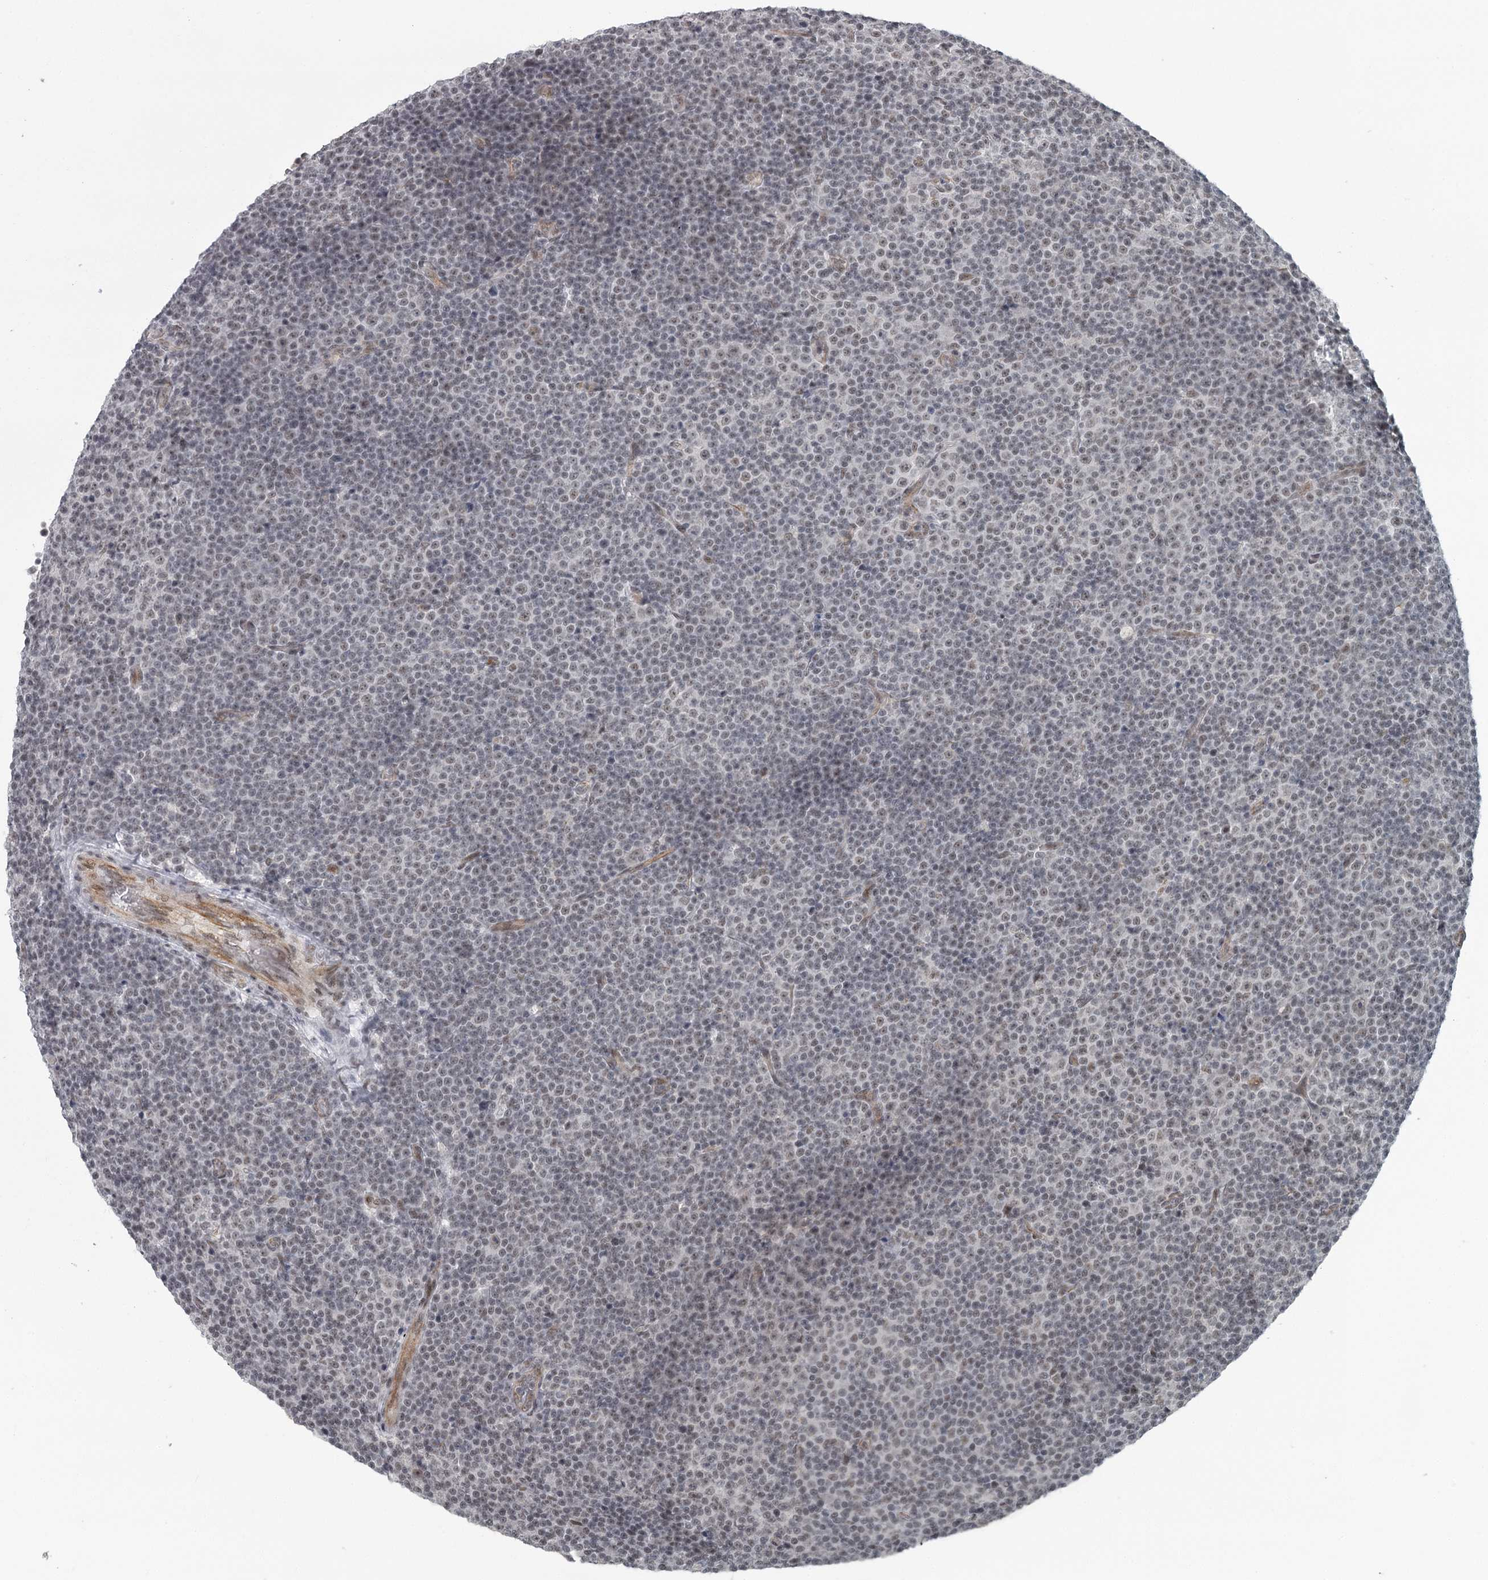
{"staining": {"intensity": "weak", "quantity": ">75%", "location": "nuclear"}, "tissue": "lymphoma", "cell_type": "Tumor cells", "image_type": "cancer", "snomed": [{"axis": "morphology", "description": "Malignant lymphoma, non-Hodgkin's type, Low grade"}, {"axis": "topography", "description": "Lymph node"}], "caption": "This is a histology image of immunohistochemistry staining of lymphoma, which shows weak staining in the nuclear of tumor cells.", "gene": "FAM13C", "patient": {"sex": "female", "age": 67}}